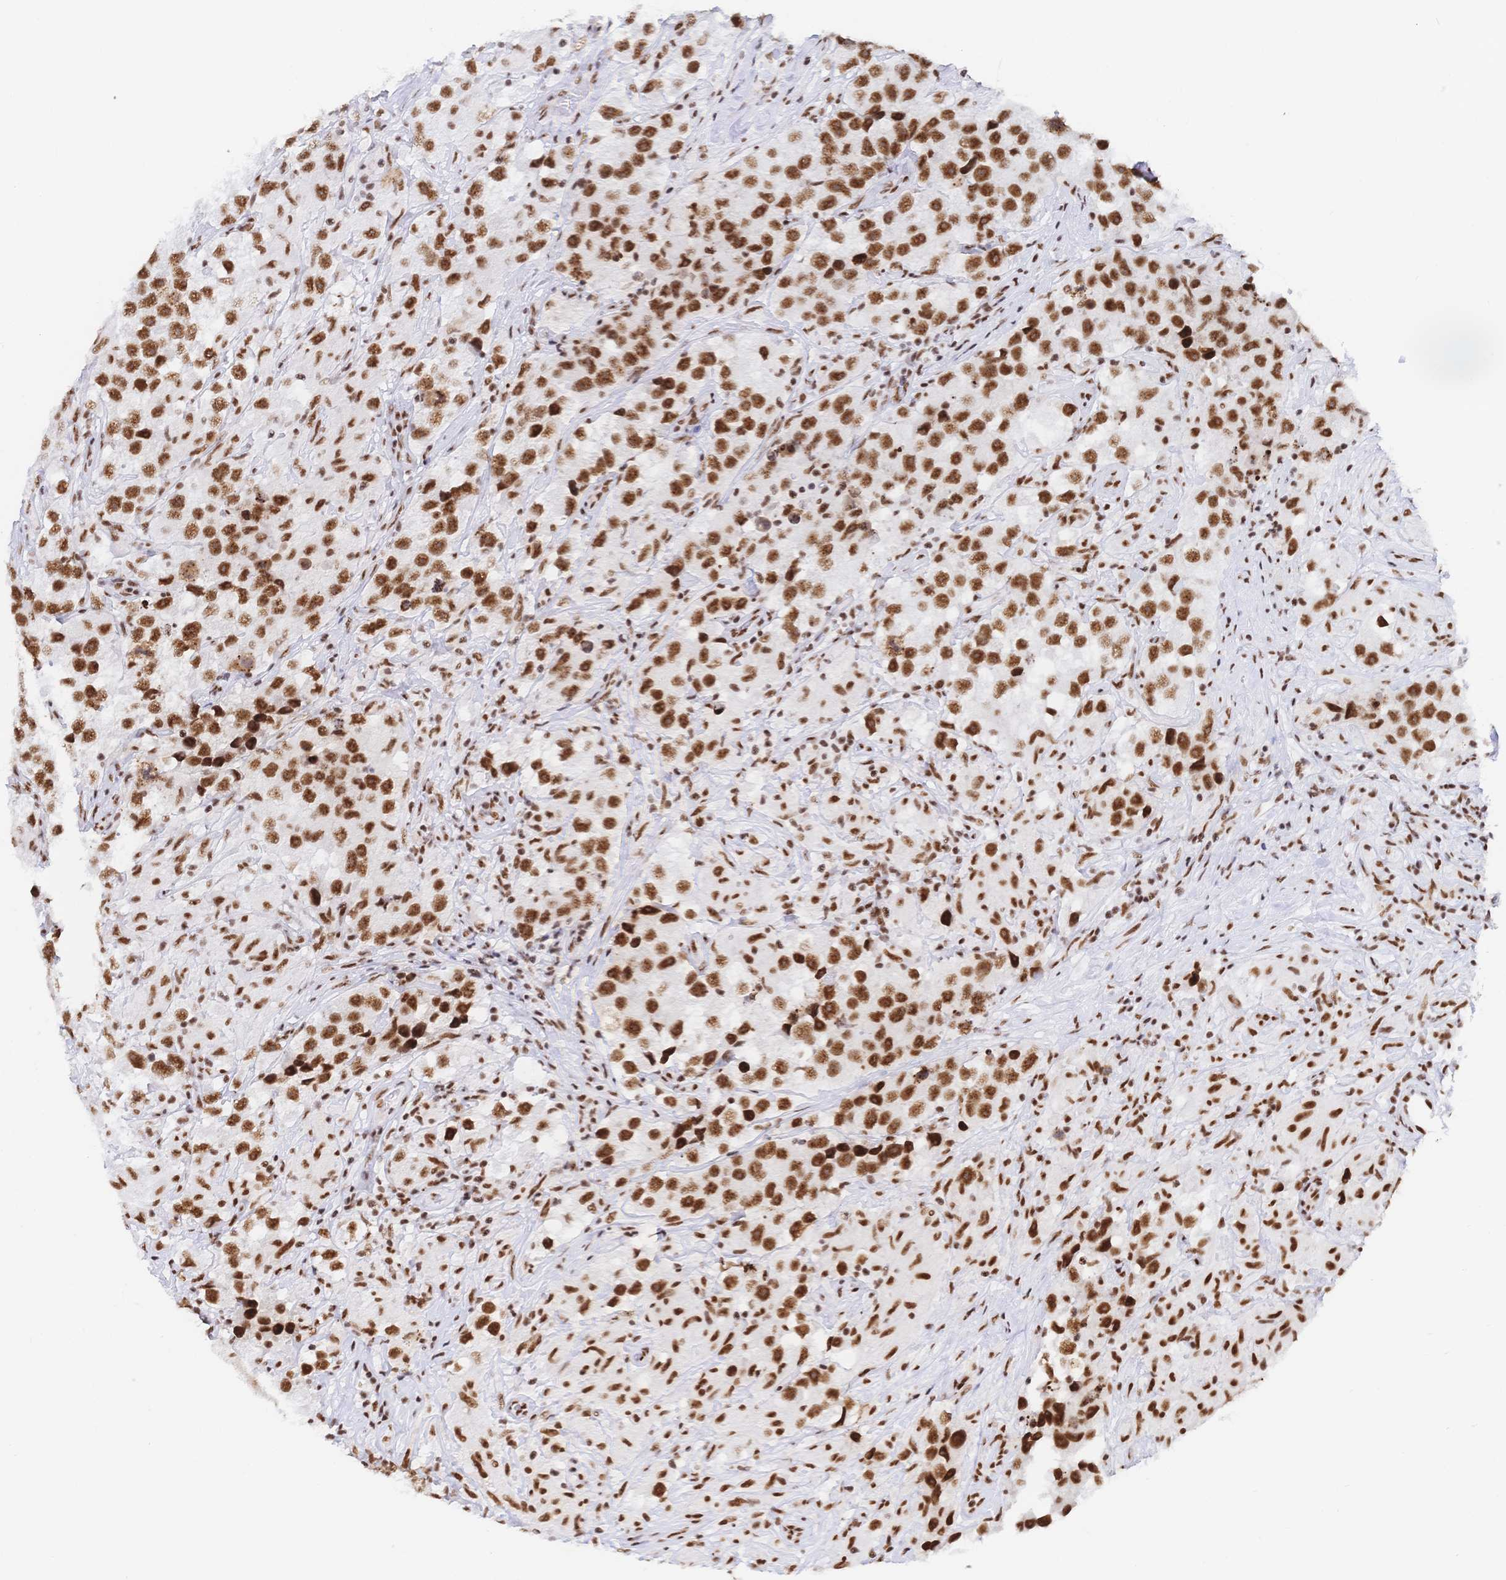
{"staining": {"intensity": "strong", "quantity": ">75%", "location": "nuclear"}, "tissue": "testis cancer", "cell_type": "Tumor cells", "image_type": "cancer", "snomed": [{"axis": "morphology", "description": "Seminoma, NOS"}, {"axis": "topography", "description": "Testis"}], "caption": "Immunohistochemistry (IHC) micrograph of neoplastic tissue: human testis cancer stained using IHC demonstrates high levels of strong protein expression localized specifically in the nuclear of tumor cells, appearing as a nuclear brown color.", "gene": "SRSF1", "patient": {"sex": "male", "age": 46}}